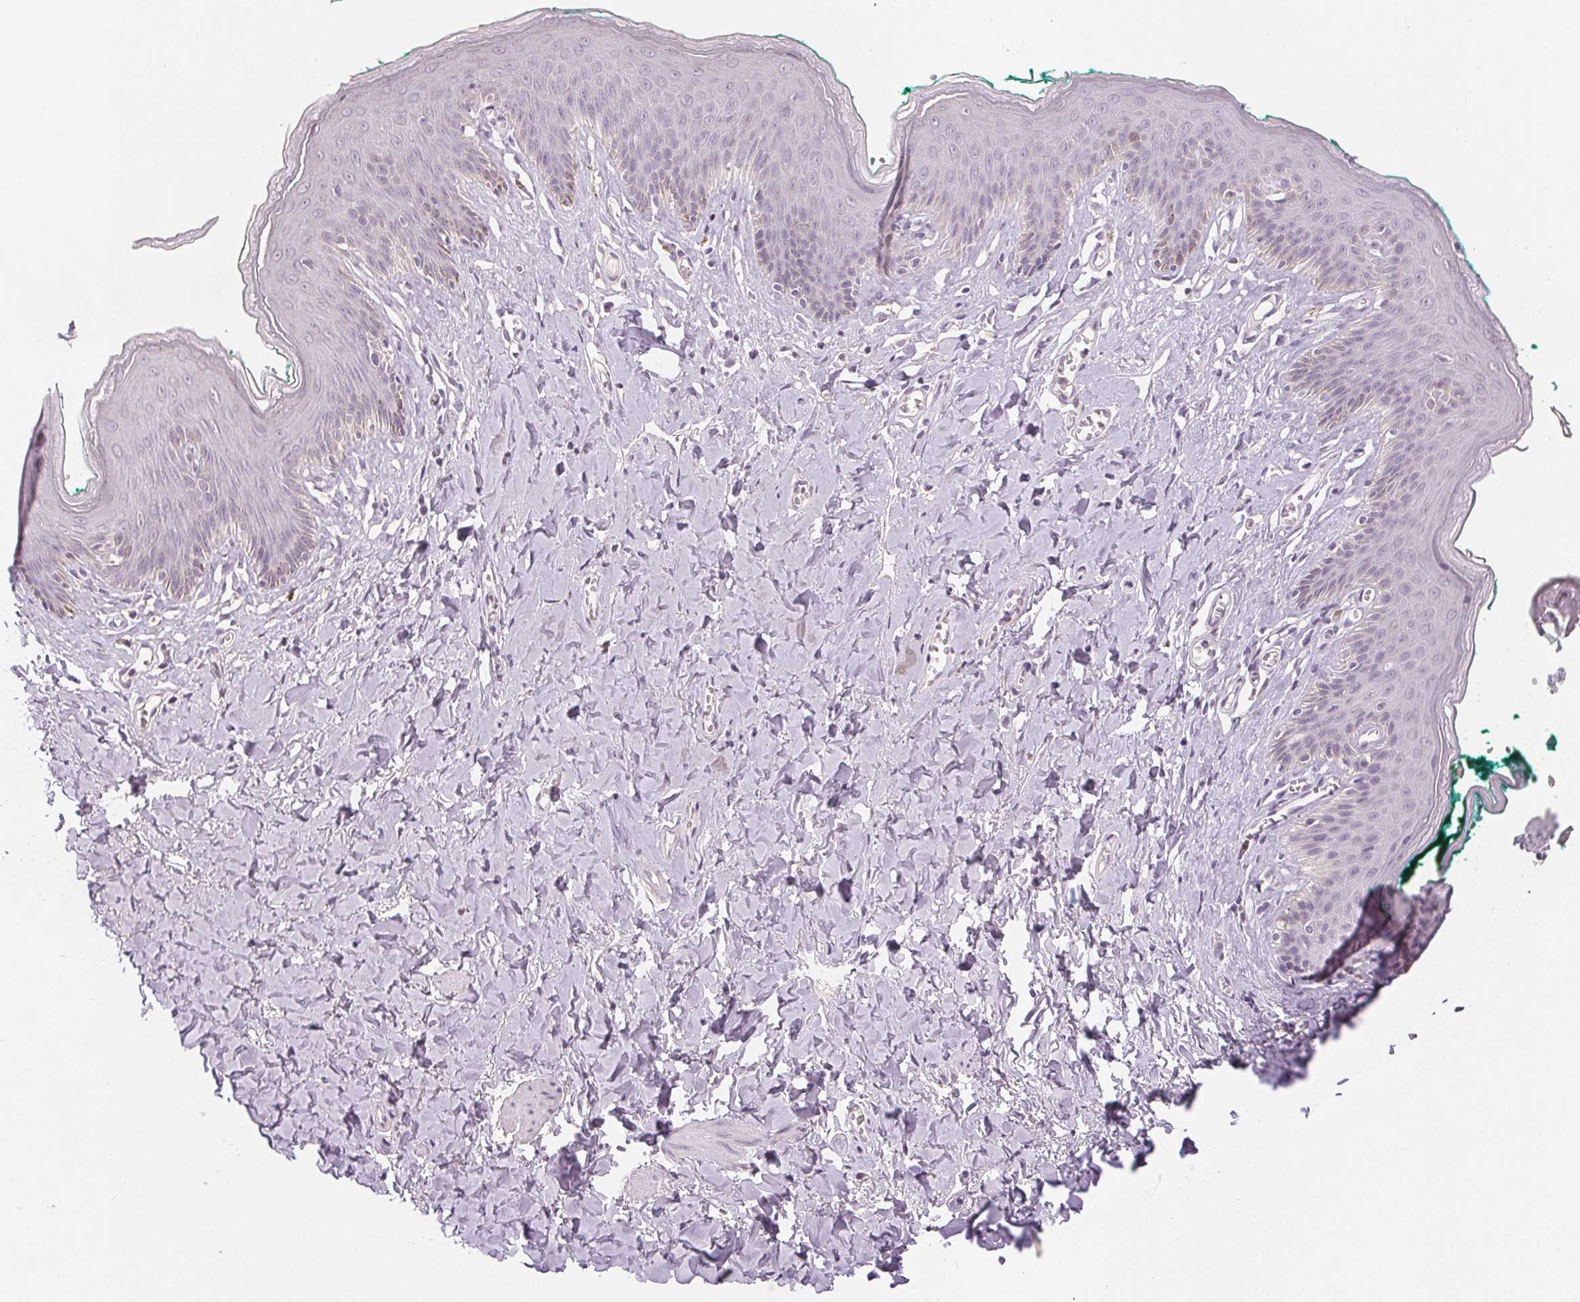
{"staining": {"intensity": "negative", "quantity": "none", "location": "none"}, "tissue": "skin", "cell_type": "Epidermal cells", "image_type": "normal", "snomed": [{"axis": "morphology", "description": "Normal tissue, NOS"}, {"axis": "topography", "description": "Vulva"}, {"axis": "topography", "description": "Peripheral nerve tissue"}], "caption": "Immunohistochemical staining of unremarkable human skin demonstrates no significant expression in epidermal cells. (Stains: DAB (3,3'-diaminobenzidine) immunohistochemistry (IHC) with hematoxylin counter stain, Microscopy: brightfield microscopy at high magnification).", "gene": "SLC27A5", "patient": {"sex": "female", "age": 66}}